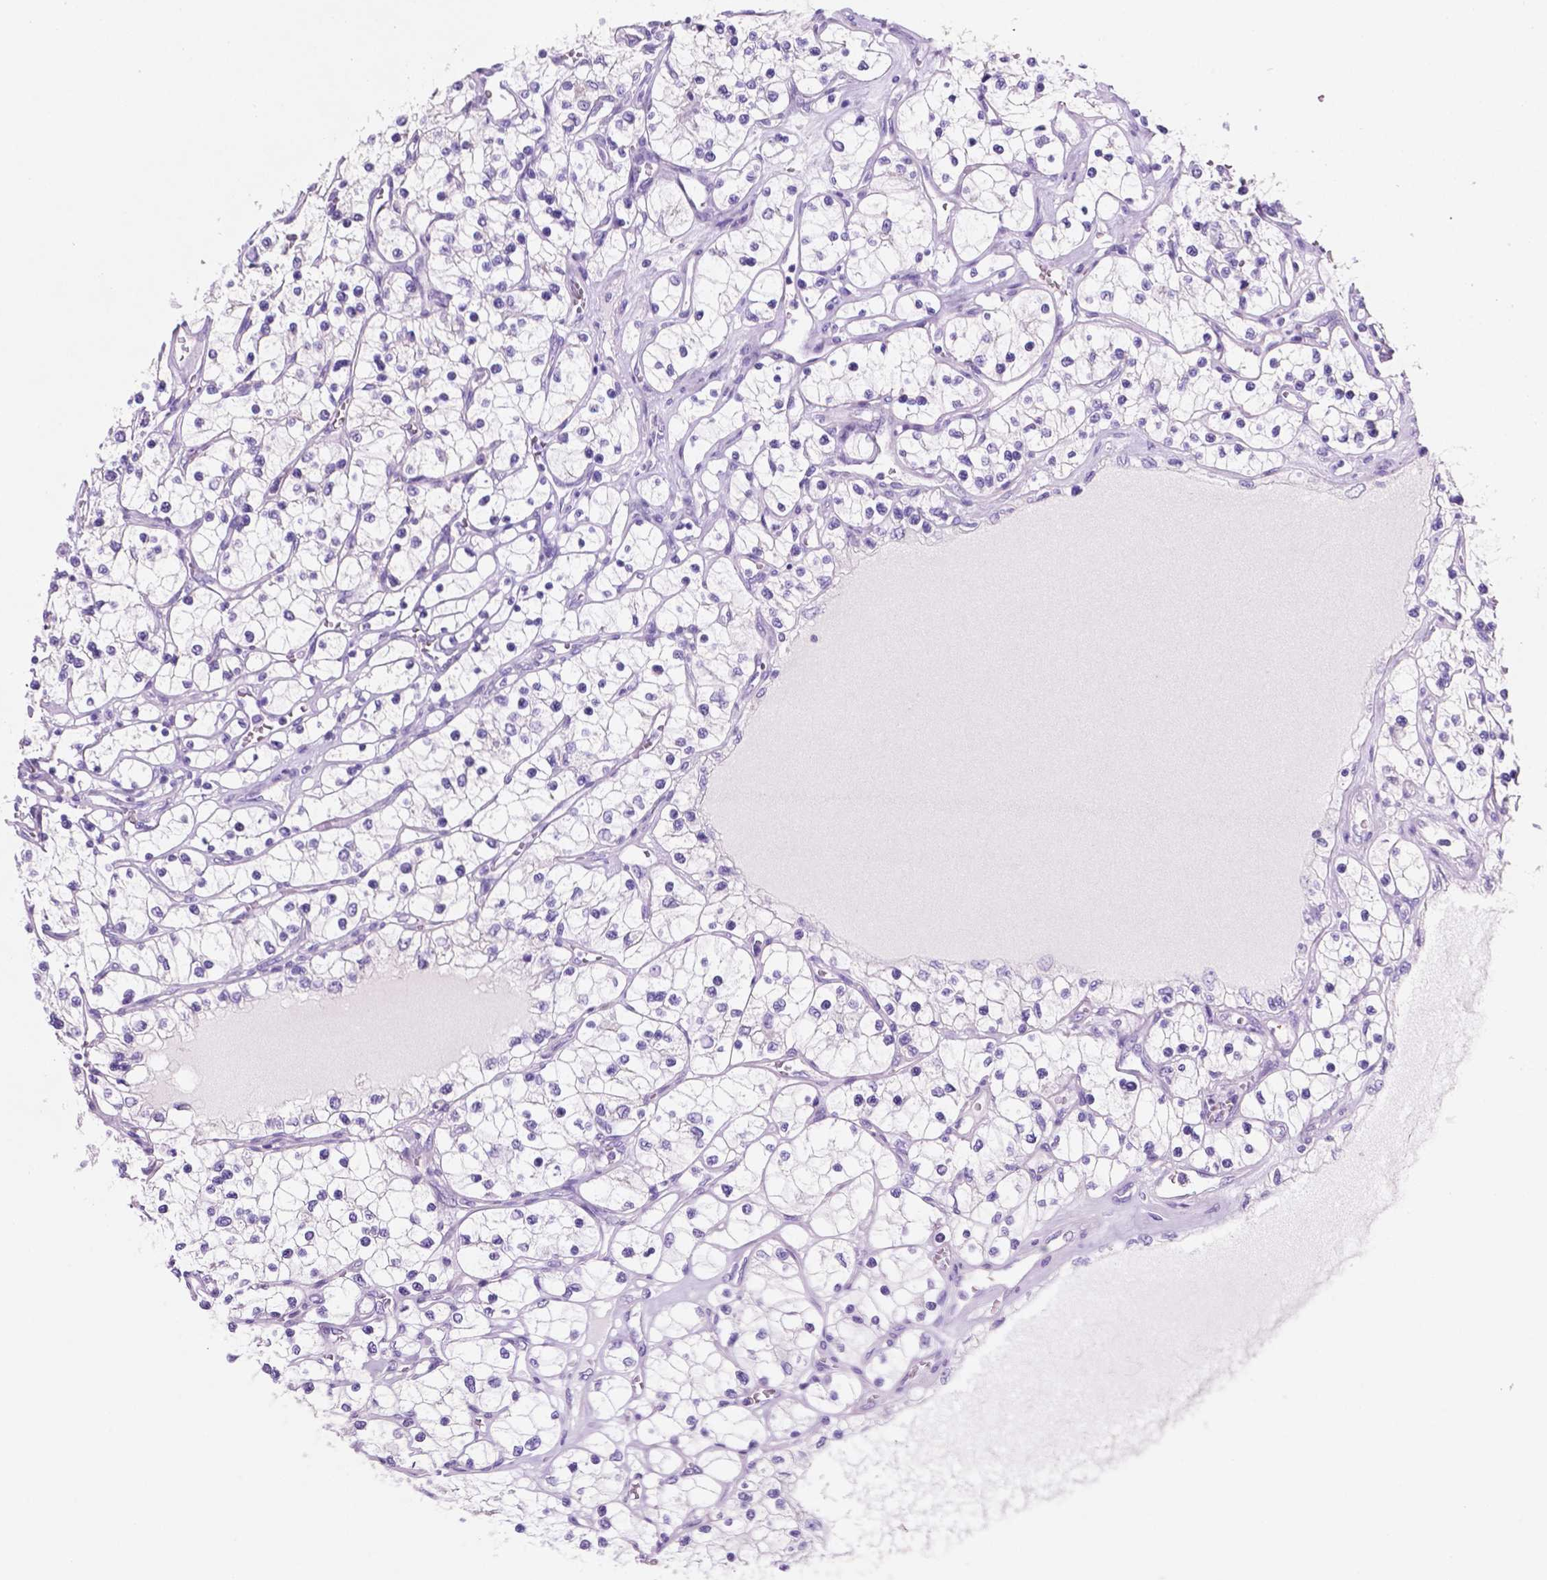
{"staining": {"intensity": "negative", "quantity": "none", "location": "none"}, "tissue": "renal cancer", "cell_type": "Tumor cells", "image_type": "cancer", "snomed": [{"axis": "morphology", "description": "Adenocarcinoma, NOS"}, {"axis": "topography", "description": "Kidney"}], "caption": "DAB (3,3'-diaminobenzidine) immunohistochemical staining of renal cancer (adenocarcinoma) demonstrates no significant positivity in tumor cells.", "gene": "EBLN2", "patient": {"sex": "female", "age": 69}}